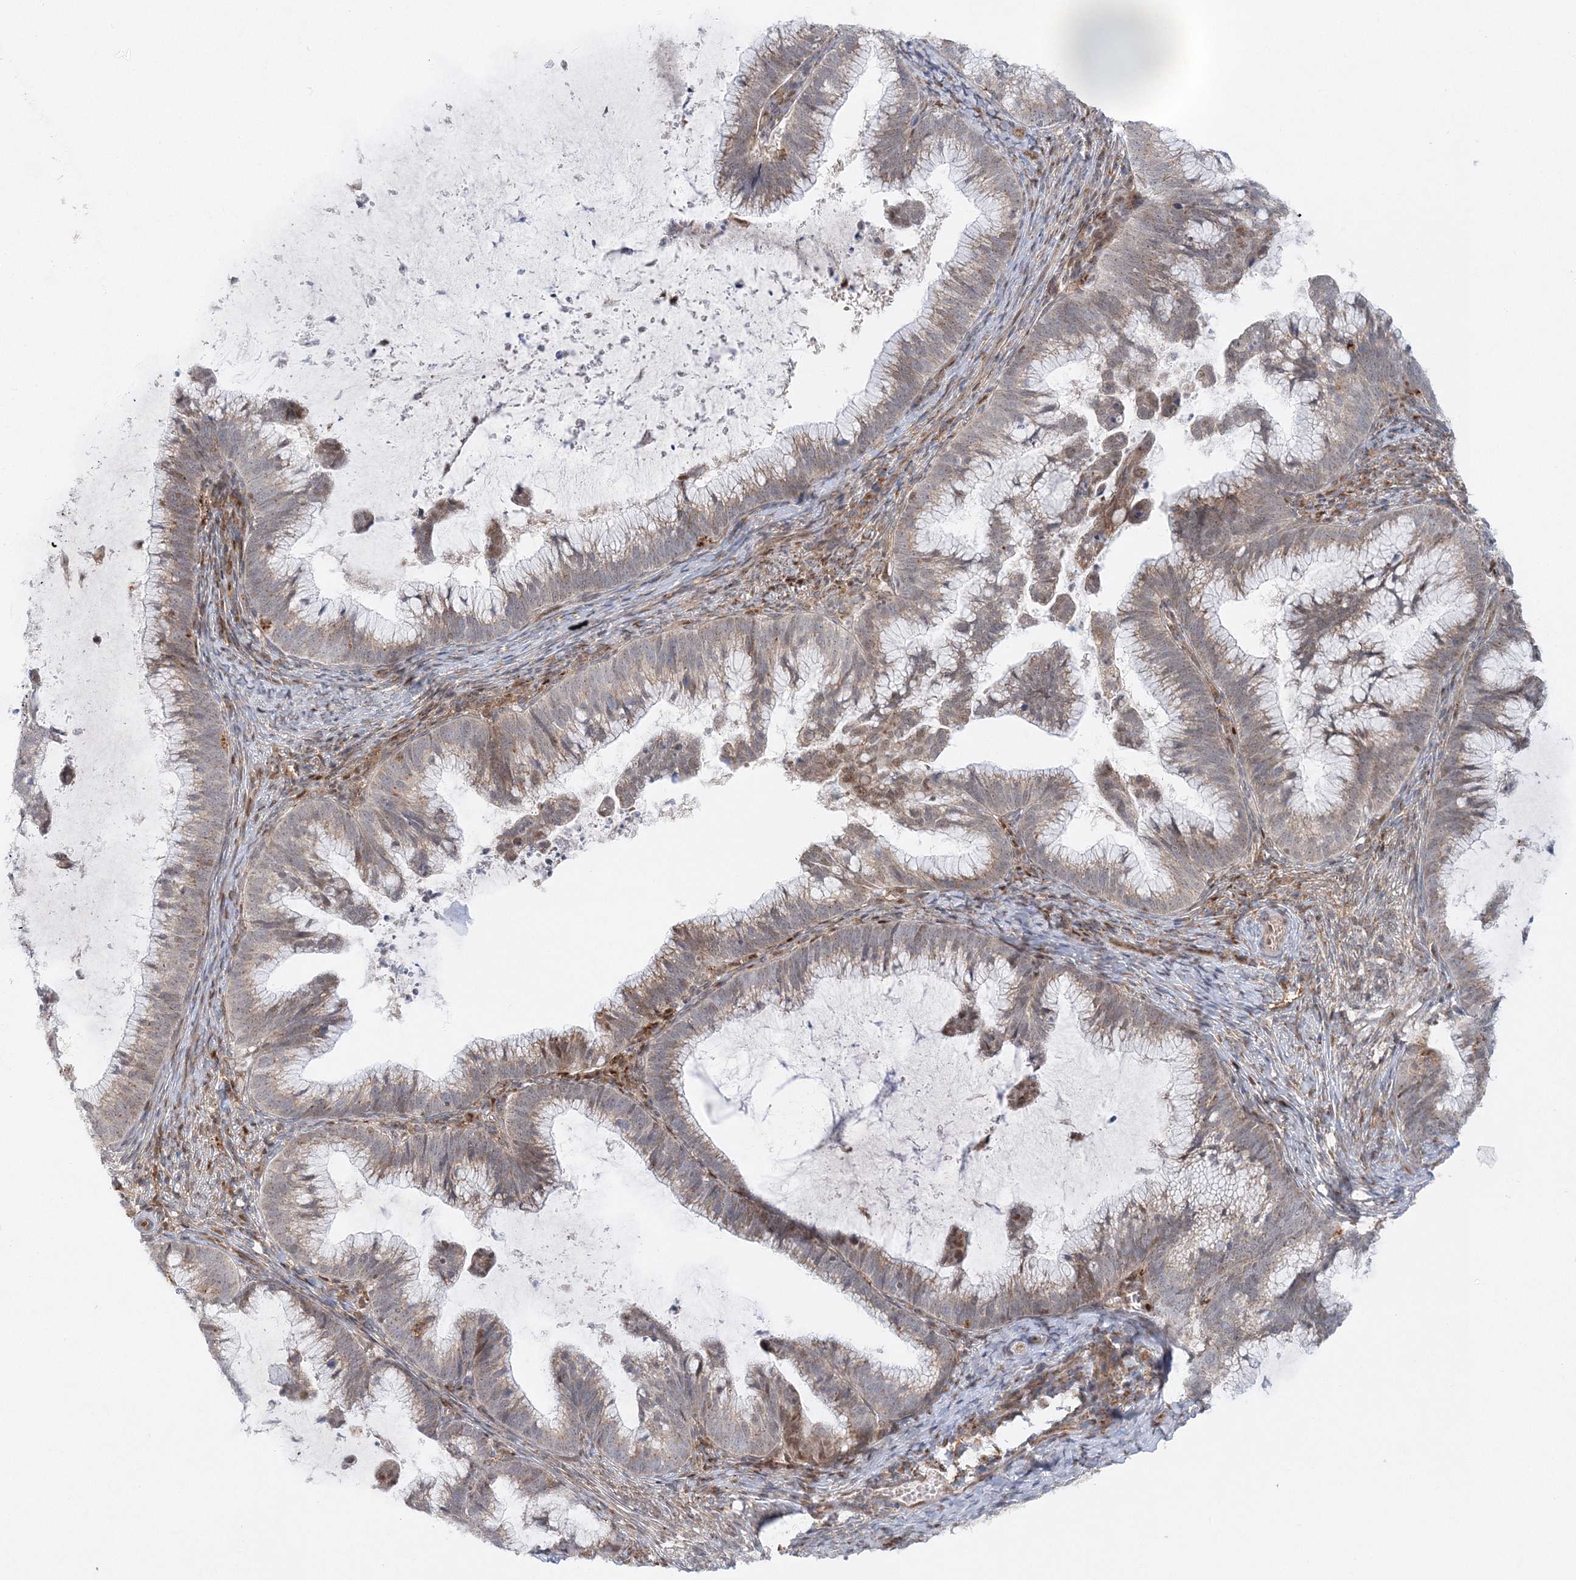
{"staining": {"intensity": "weak", "quantity": "25%-75%", "location": "cytoplasmic/membranous"}, "tissue": "cervical cancer", "cell_type": "Tumor cells", "image_type": "cancer", "snomed": [{"axis": "morphology", "description": "Adenocarcinoma, NOS"}, {"axis": "topography", "description": "Cervix"}], "caption": "IHC (DAB) staining of human cervical adenocarcinoma exhibits weak cytoplasmic/membranous protein expression in about 25%-75% of tumor cells. Immunohistochemistry (ihc) stains the protein in brown and the nuclei are stained blue.", "gene": "RAB11FIP2", "patient": {"sex": "female", "age": 36}}